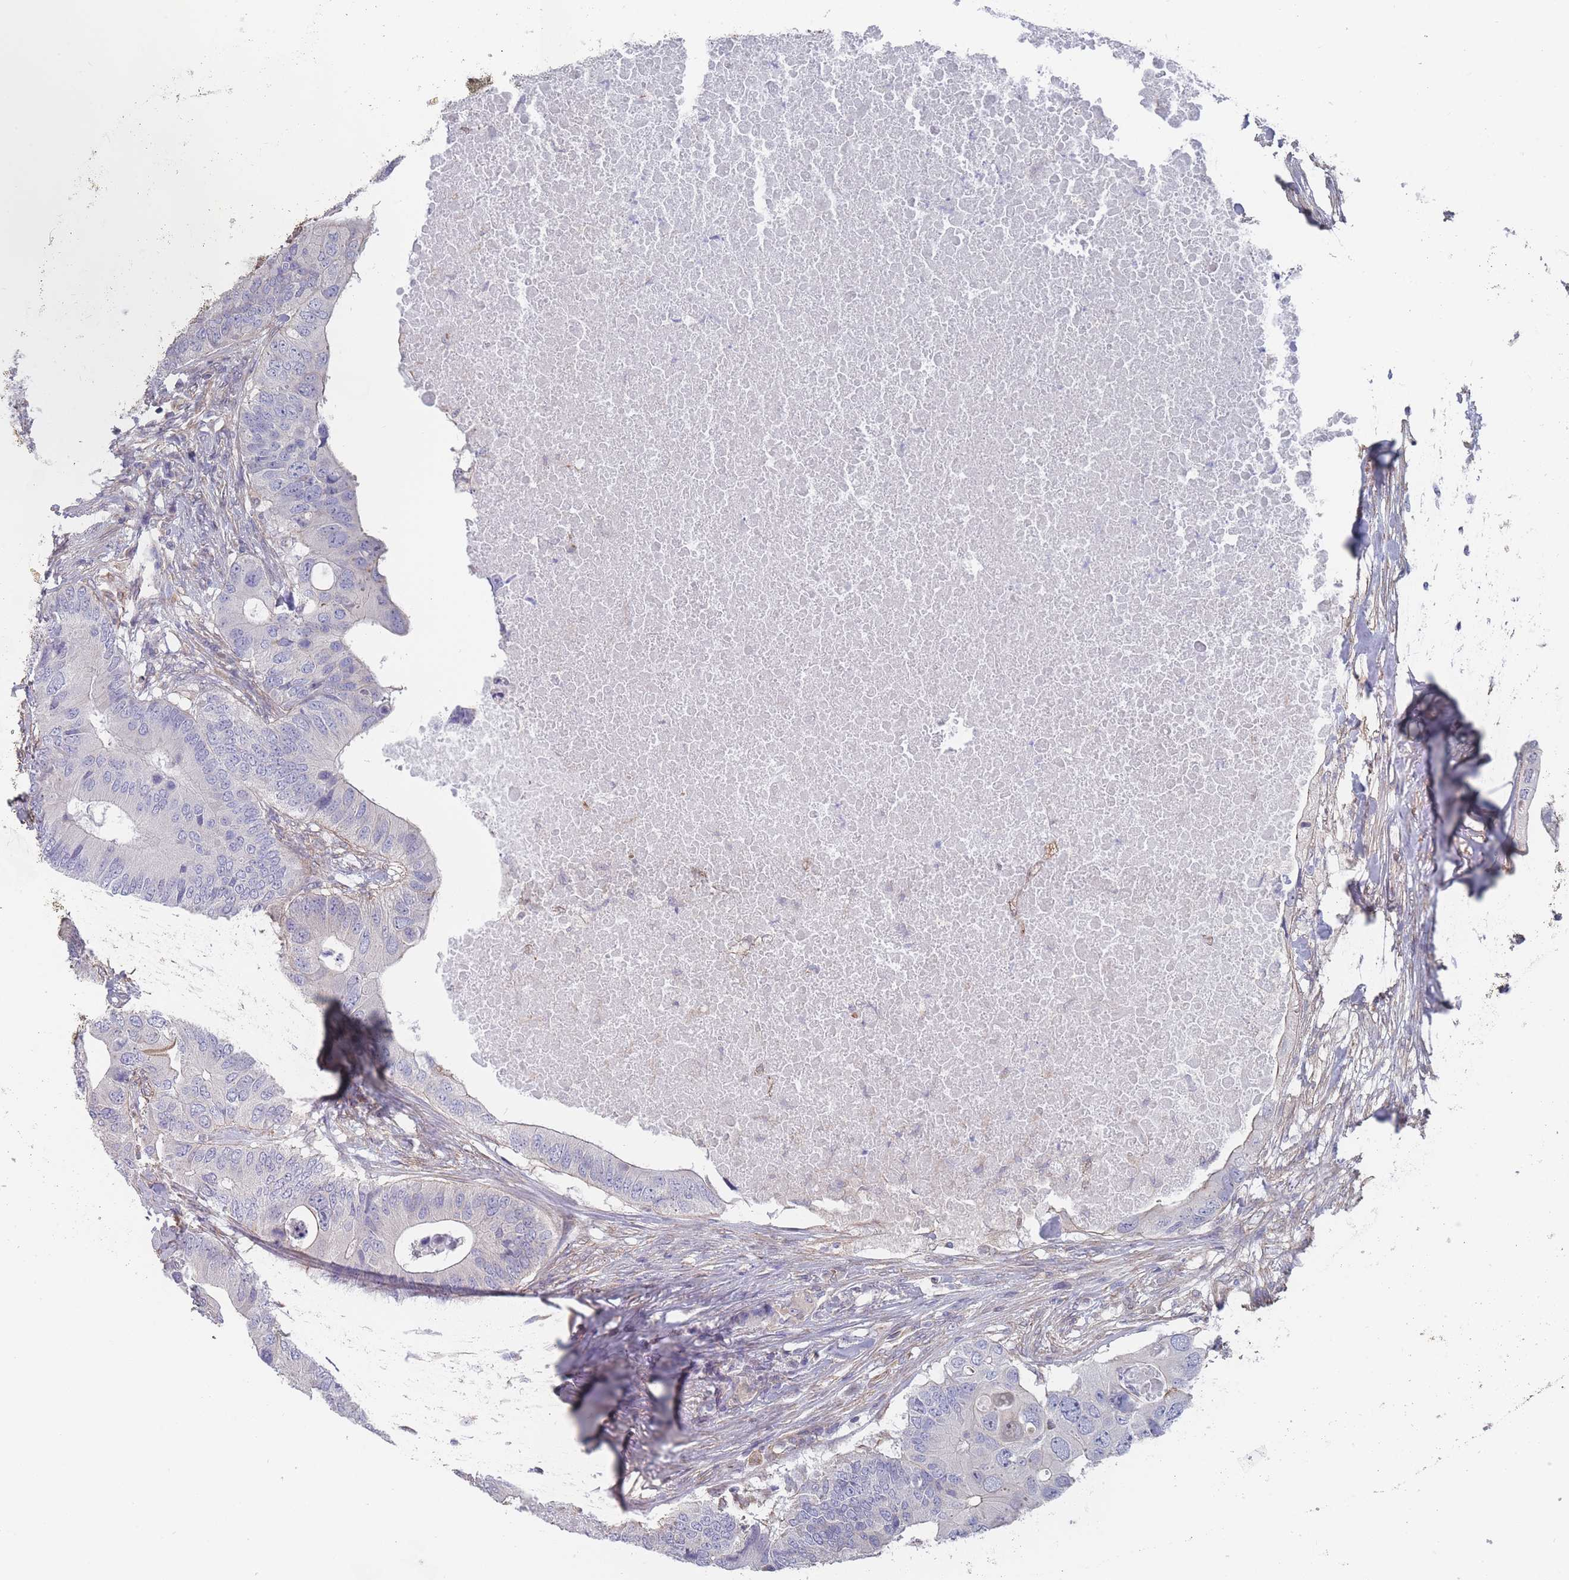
{"staining": {"intensity": "negative", "quantity": "none", "location": "none"}, "tissue": "colorectal cancer", "cell_type": "Tumor cells", "image_type": "cancer", "snomed": [{"axis": "morphology", "description": "Adenocarcinoma, NOS"}, {"axis": "topography", "description": "Colon"}], "caption": "Tumor cells are negative for brown protein staining in adenocarcinoma (colorectal). Brightfield microscopy of immunohistochemistry (IHC) stained with DAB (brown) and hematoxylin (blue), captured at high magnification.", "gene": "SLC1A6", "patient": {"sex": "male", "age": 71}}